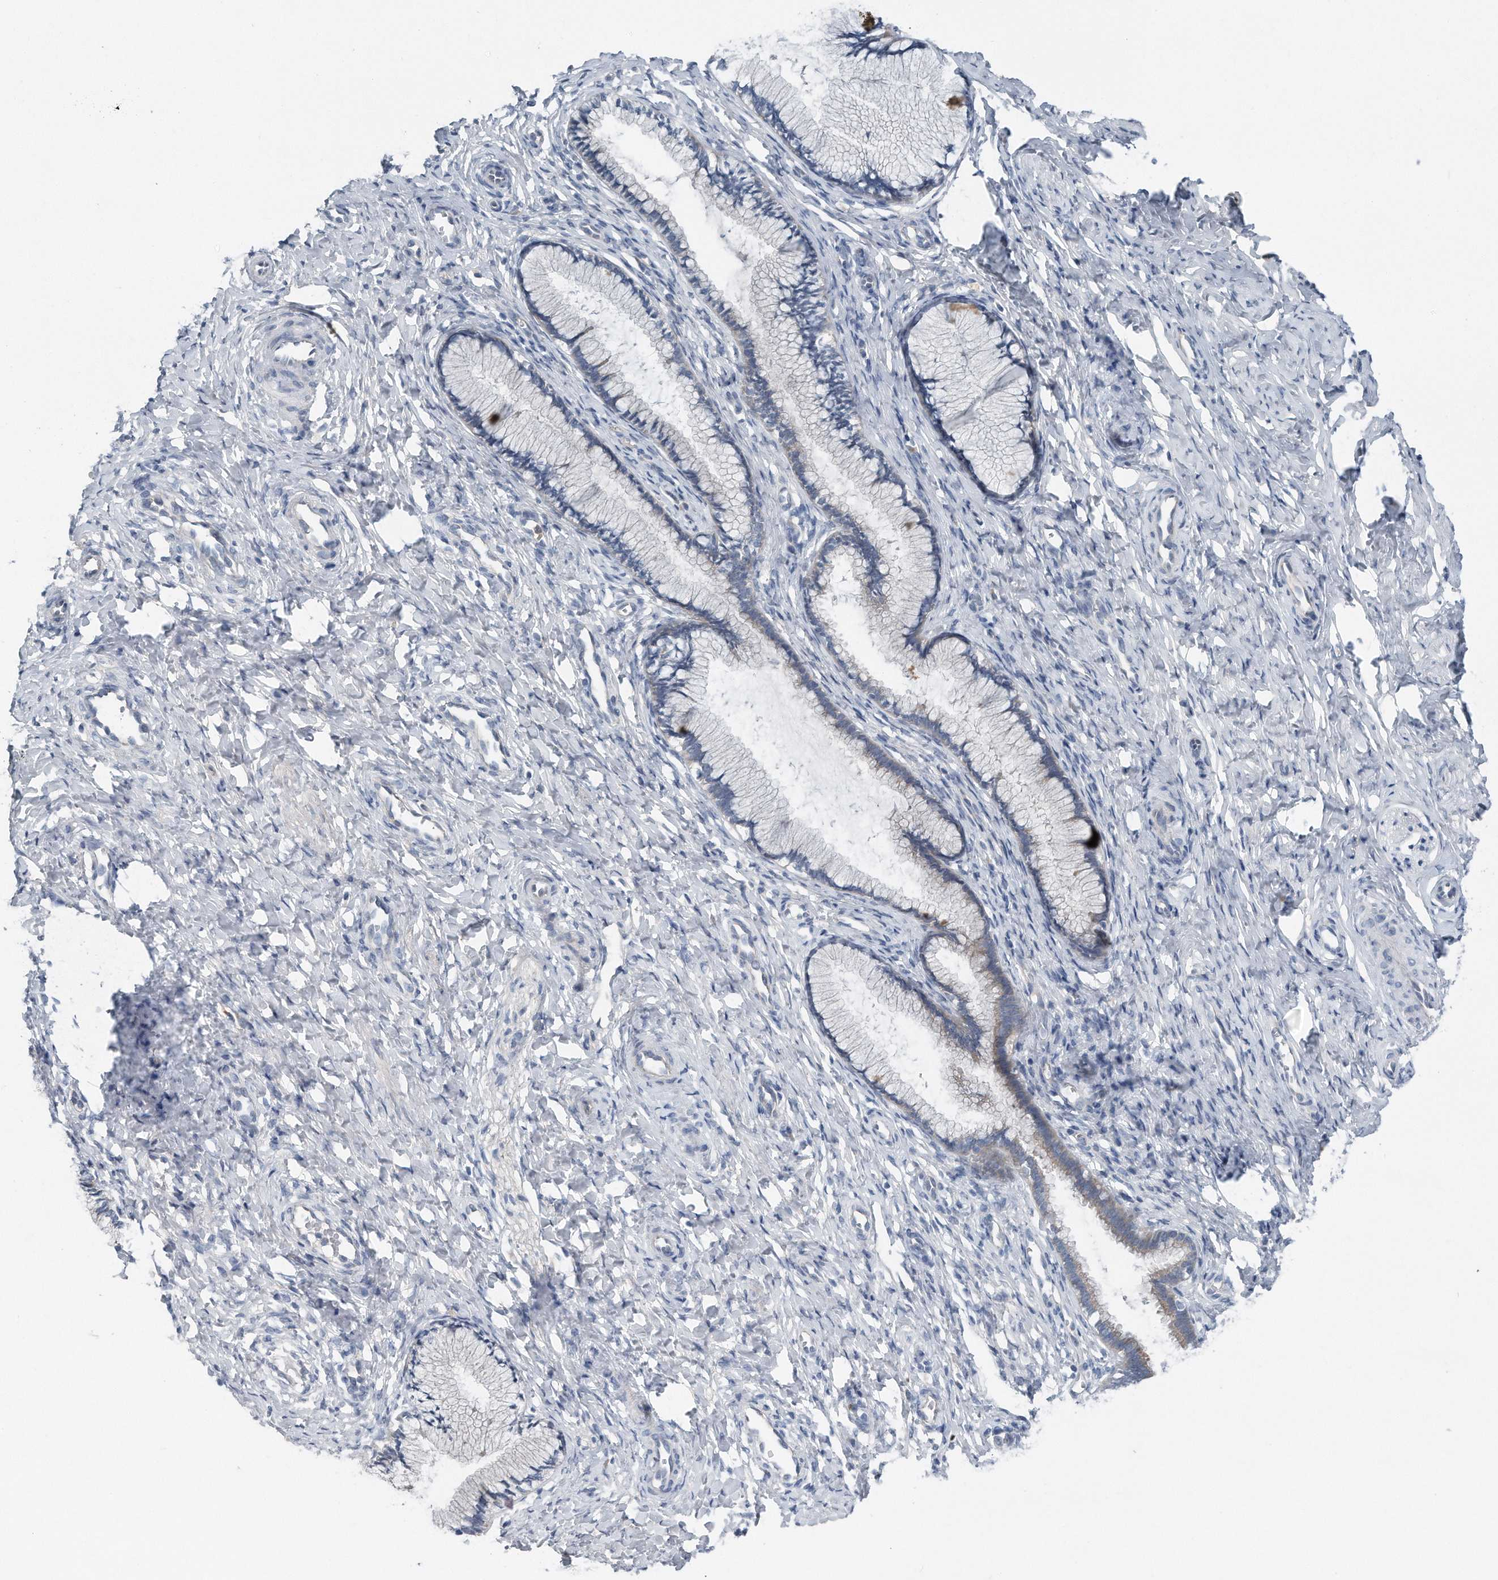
{"staining": {"intensity": "negative", "quantity": "none", "location": "none"}, "tissue": "cervix", "cell_type": "Glandular cells", "image_type": "normal", "snomed": [{"axis": "morphology", "description": "Normal tissue, NOS"}, {"axis": "topography", "description": "Cervix"}], "caption": "DAB immunohistochemical staining of unremarkable cervix reveals no significant positivity in glandular cells.", "gene": "YRDC", "patient": {"sex": "female", "age": 27}}